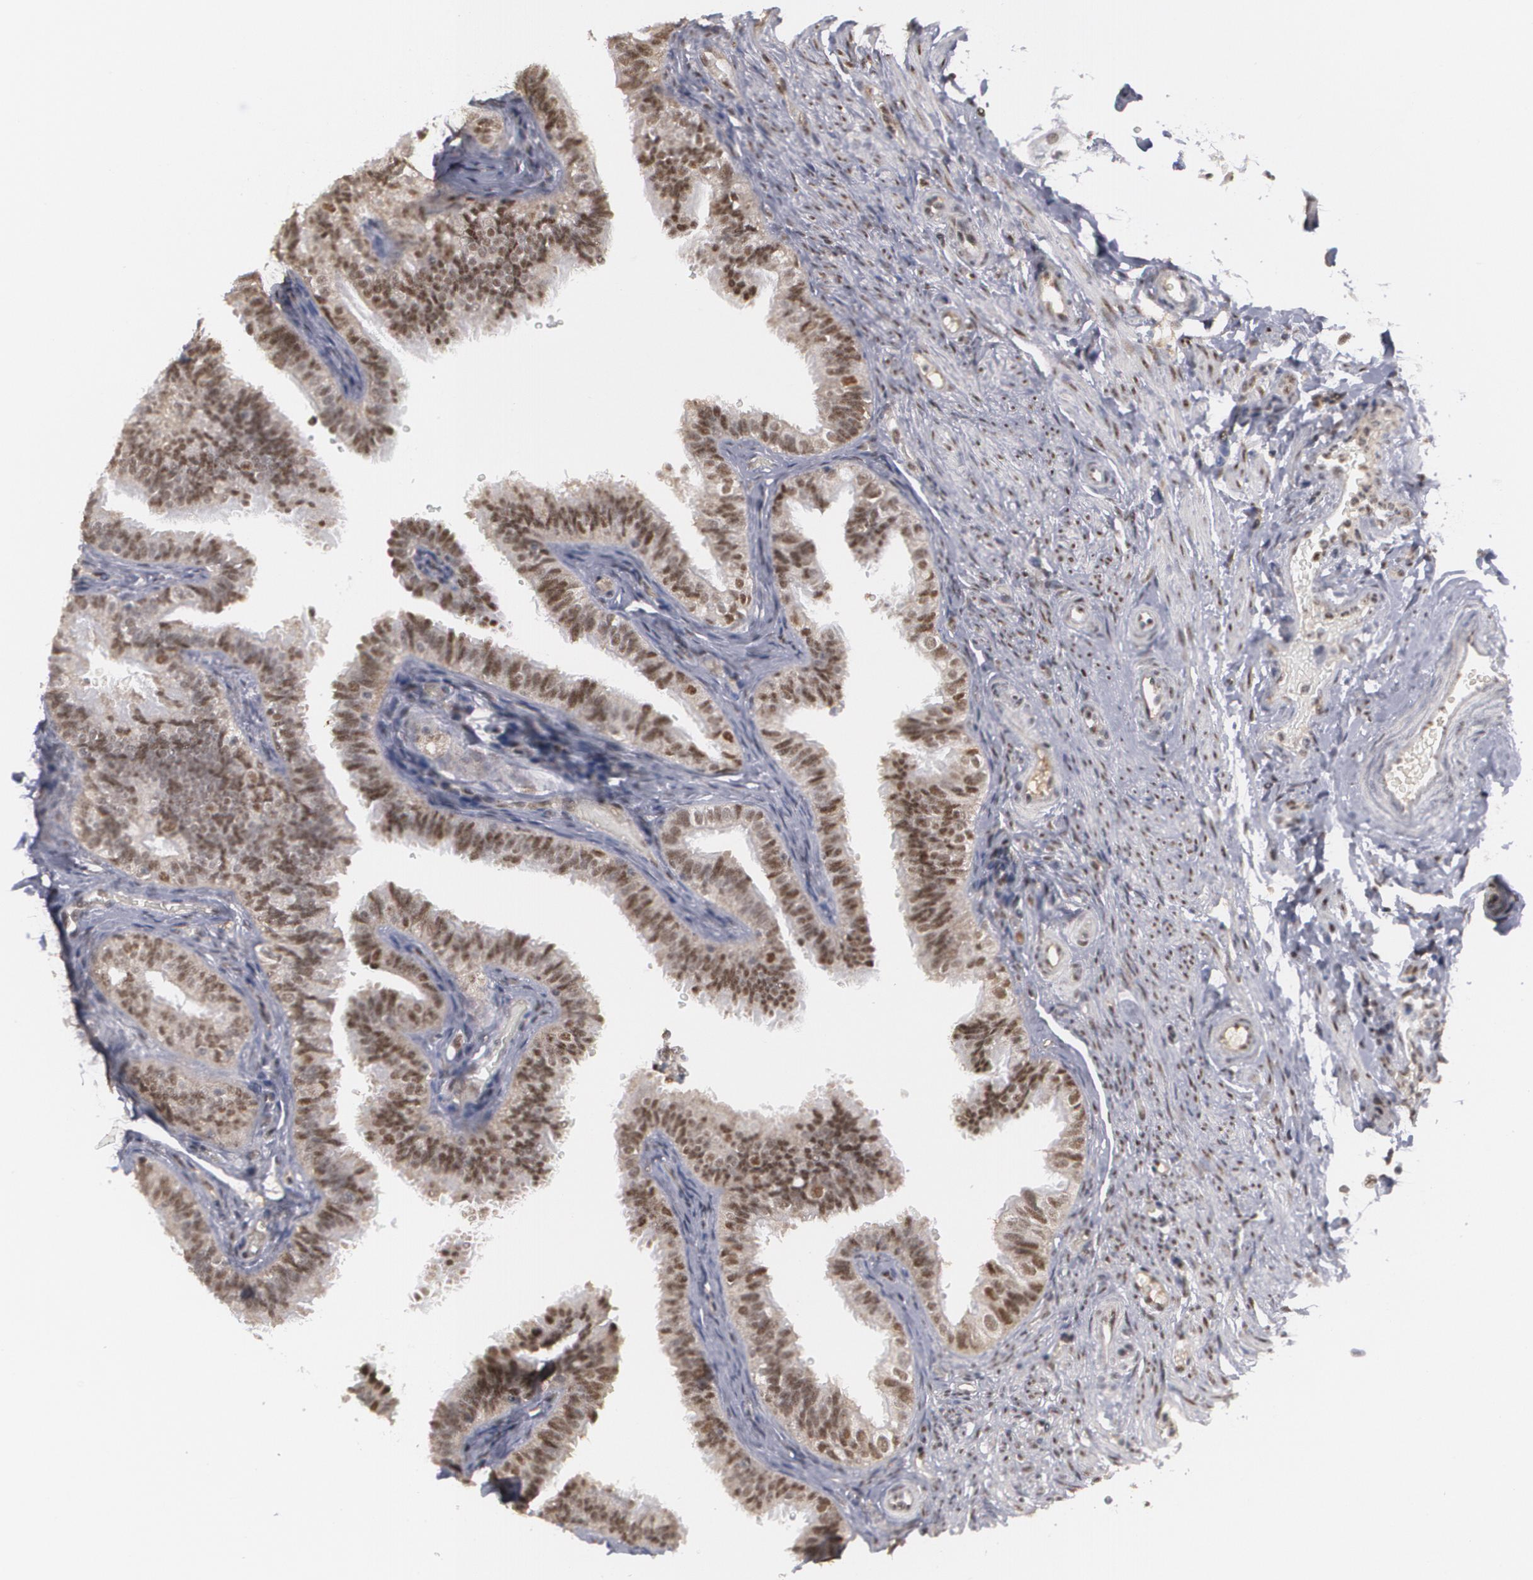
{"staining": {"intensity": "strong", "quantity": ">75%", "location": "nuclear"}, "tissue": "fallopian tube", "cell_type": "Glandular cells", "image_type": "normal", "snomed": [{"axis": "morphology", "description": "Normal tissue, NOS"}, {"axis": "morphology", "description": "Dermoid, NOS"}, {"axis": "topography", "description": "Fallopian tube"}], "caption": "This histopathology image exhibits immunohistochemistry (IHC) staining of benign human fallopian tube, with high strong nuclear expression in approximately >75% of glandular cells.", "gene": "INTS6L", "patient": {"sex": "female", "age": 33}}